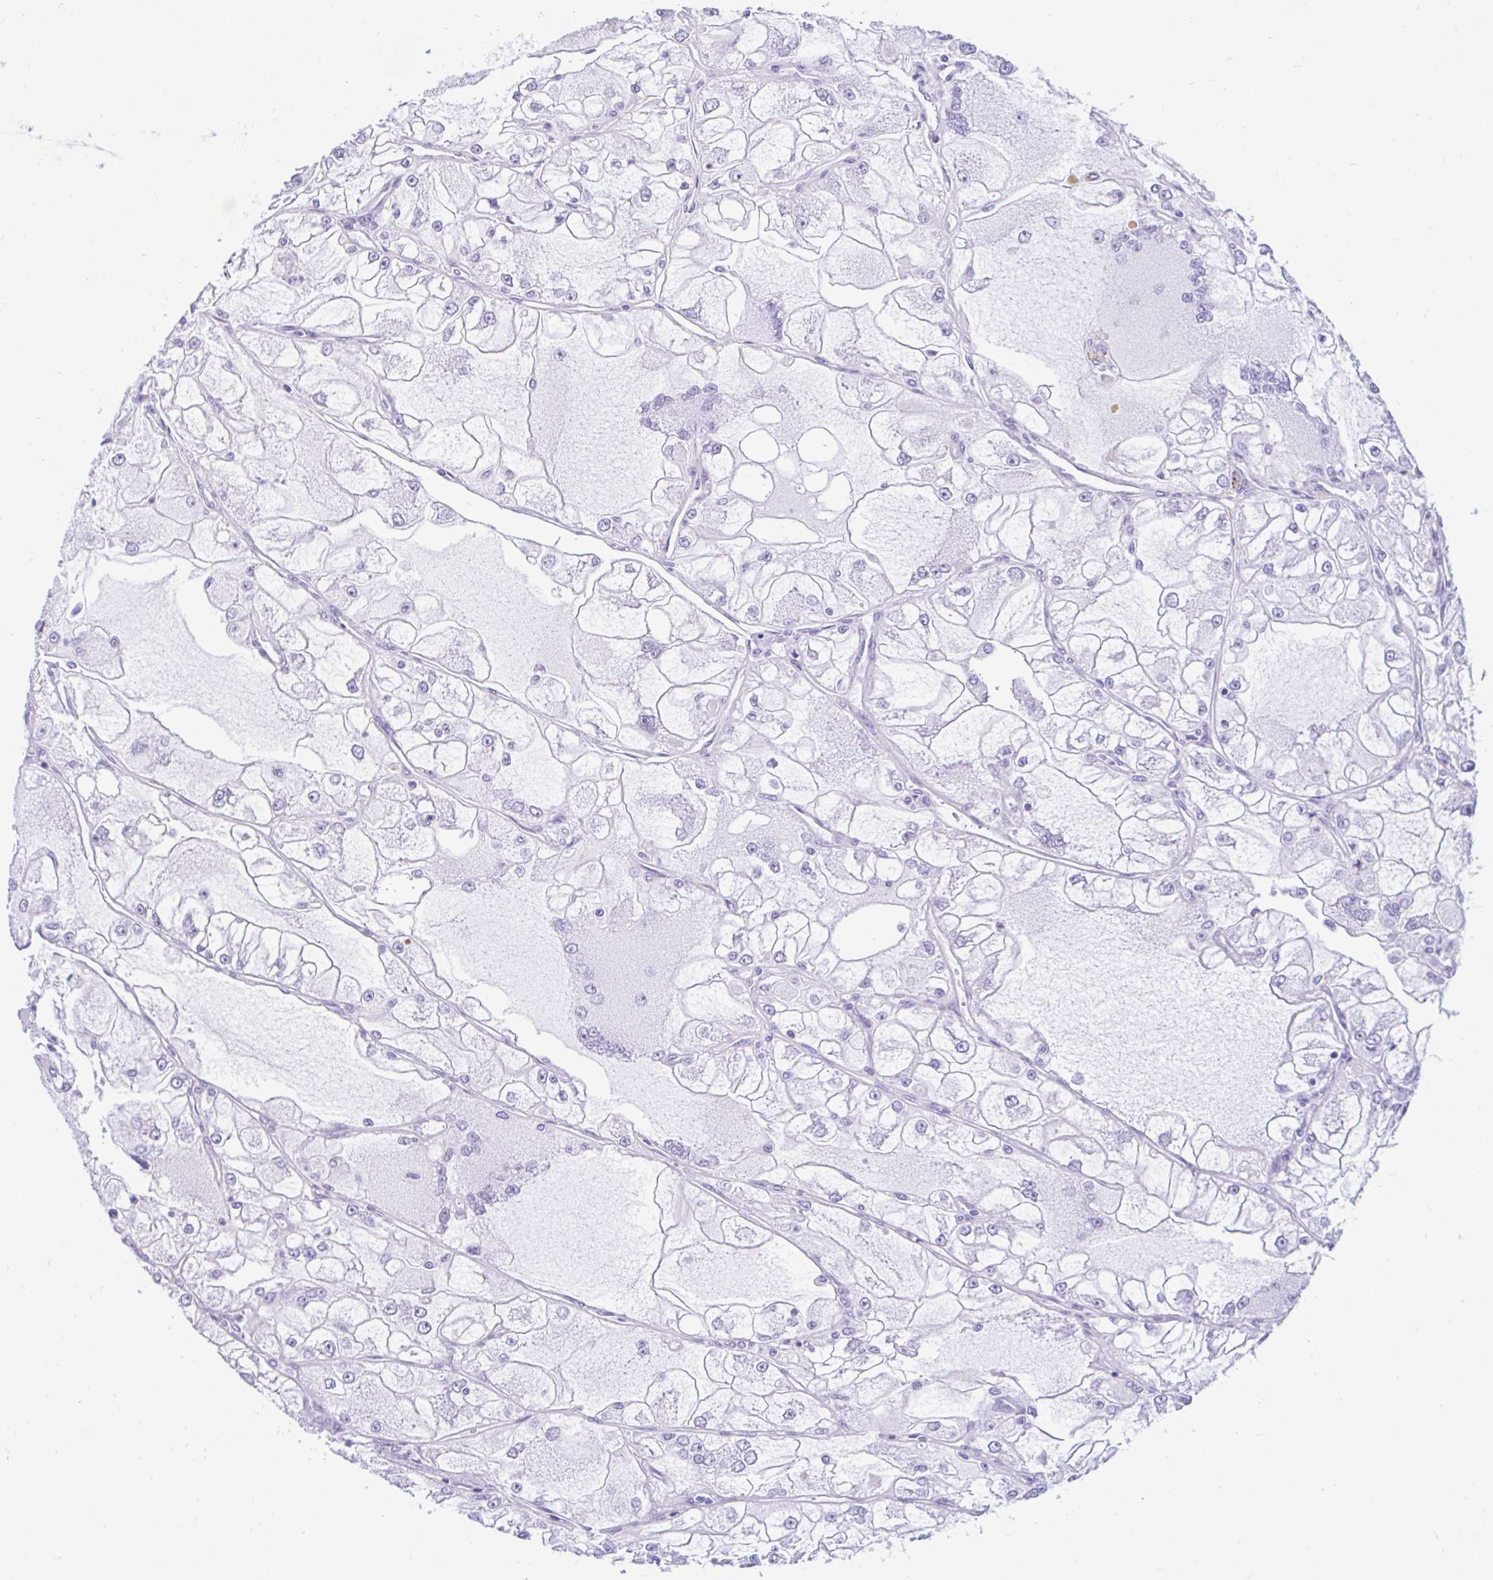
{"staining": {"intensity": "negative", "quantity": "none", "location": "none"}, "tissue": "renal cancer", "cell_type": "Tumor cells", "image_type": "cancer", "snomed": [{"axis": "morphology", "description": "Adenocarcinoma, NOS"}, {"axis": "topography", "description": "Kidney"}], "caption": "Immunohistochemistry (IHC) photomicrograph of adenocarcinoma (renal) stained for a protein (brown), which displays no expression in tumor cells.", "gene": "KRT27", "patient": {"sex": "female", "age": 72}}